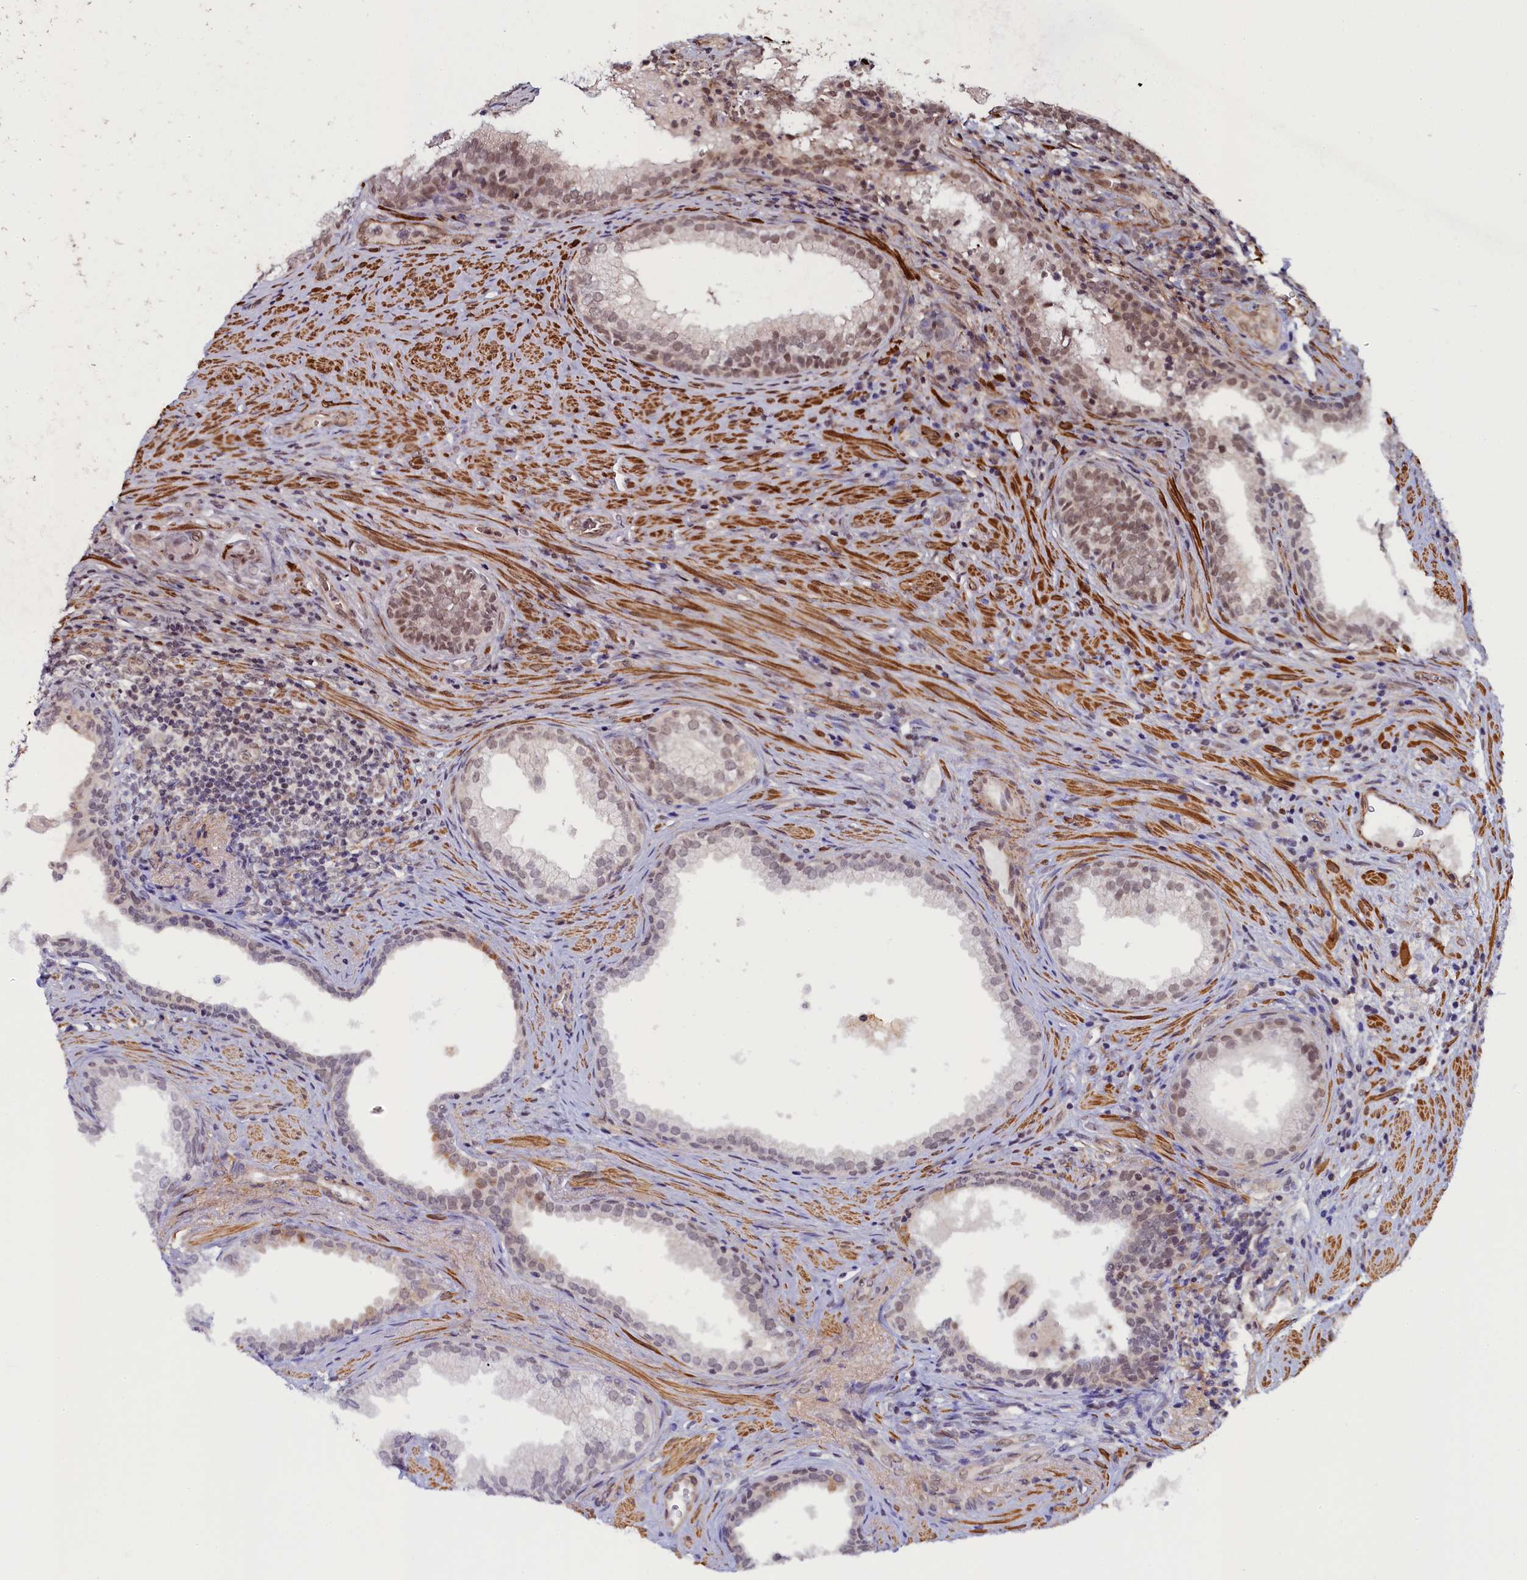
{"staining": {"intensity": "moderate", "quantity": "<25%", "location": "nuclear"}, "tissue": "prostate", "cell_type": "Glandular cells", "image_type": "normal", "snomed": [{"axis": "morphology", "description": "Normal tissue, NOS"}, {"axis": "topography", "description": "Prostate"}], "caption": "Moderate nuclear positivity for a protein is present in approximately <25% of glandular cells of benign prostate using immunohistochemistry.", "gene": "INTS14", "patient": {"sex": "male", "age": 76}}